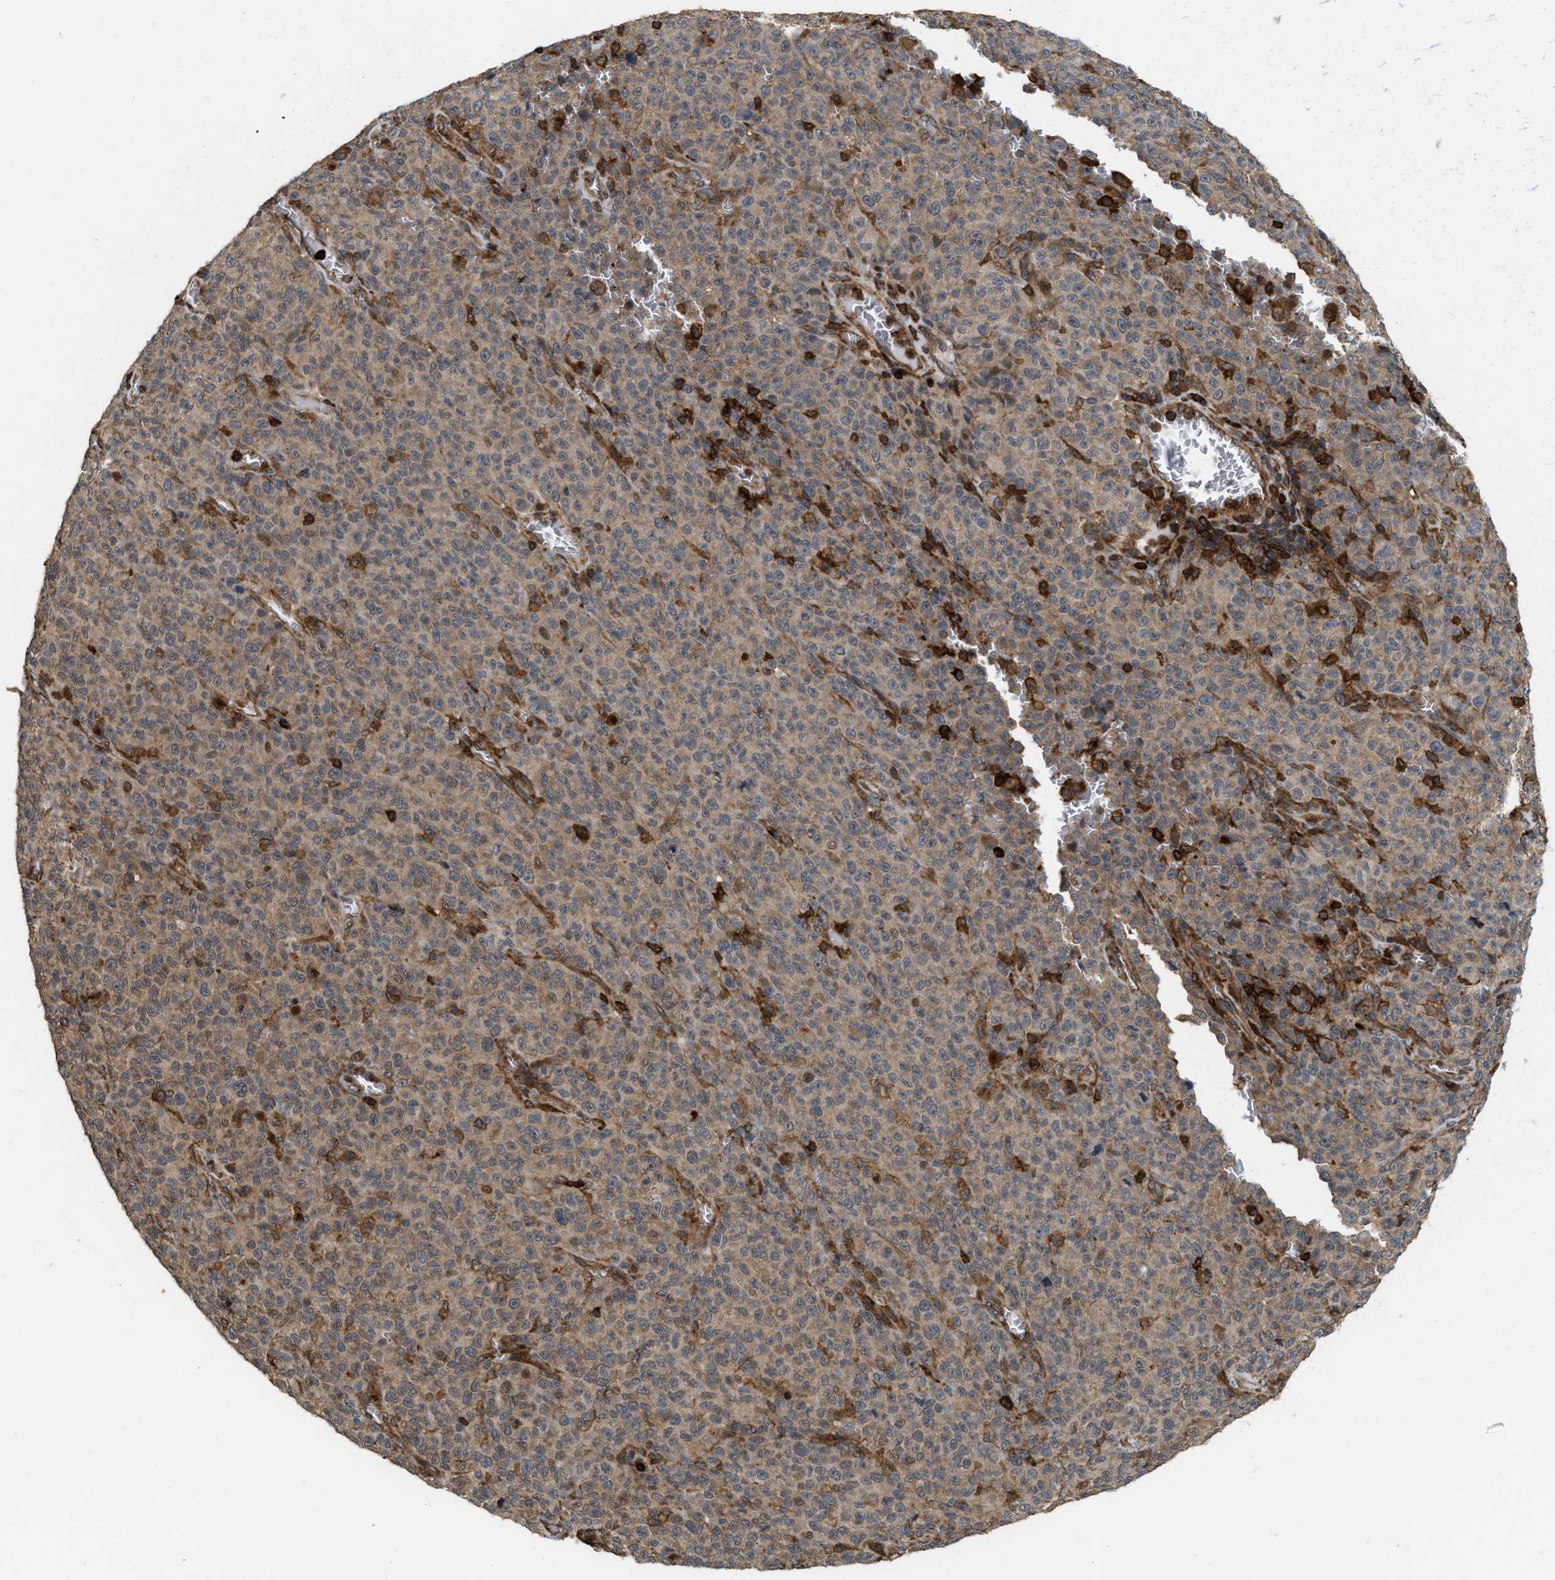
{"staining": {"intensity": "moderate", "quantity": ">75%", "location": "cytoplasmic/membranous"}, "tissue": "melanoma", "cell_type": "Tumor cells", "image_type": "cancer", "snomed": [{"axis": "morphology", "description": "Malignant melanoma, NOS"}, {"axis": "topography", "description": "Skin"}], "caption": "Tumor cells show medium levels of moderate cytoplasmic/membranous positivity in about >75% of cells in malignant melanoma.", "gene": "IQCE", "patient": {"sex": "female", "age": 82}}